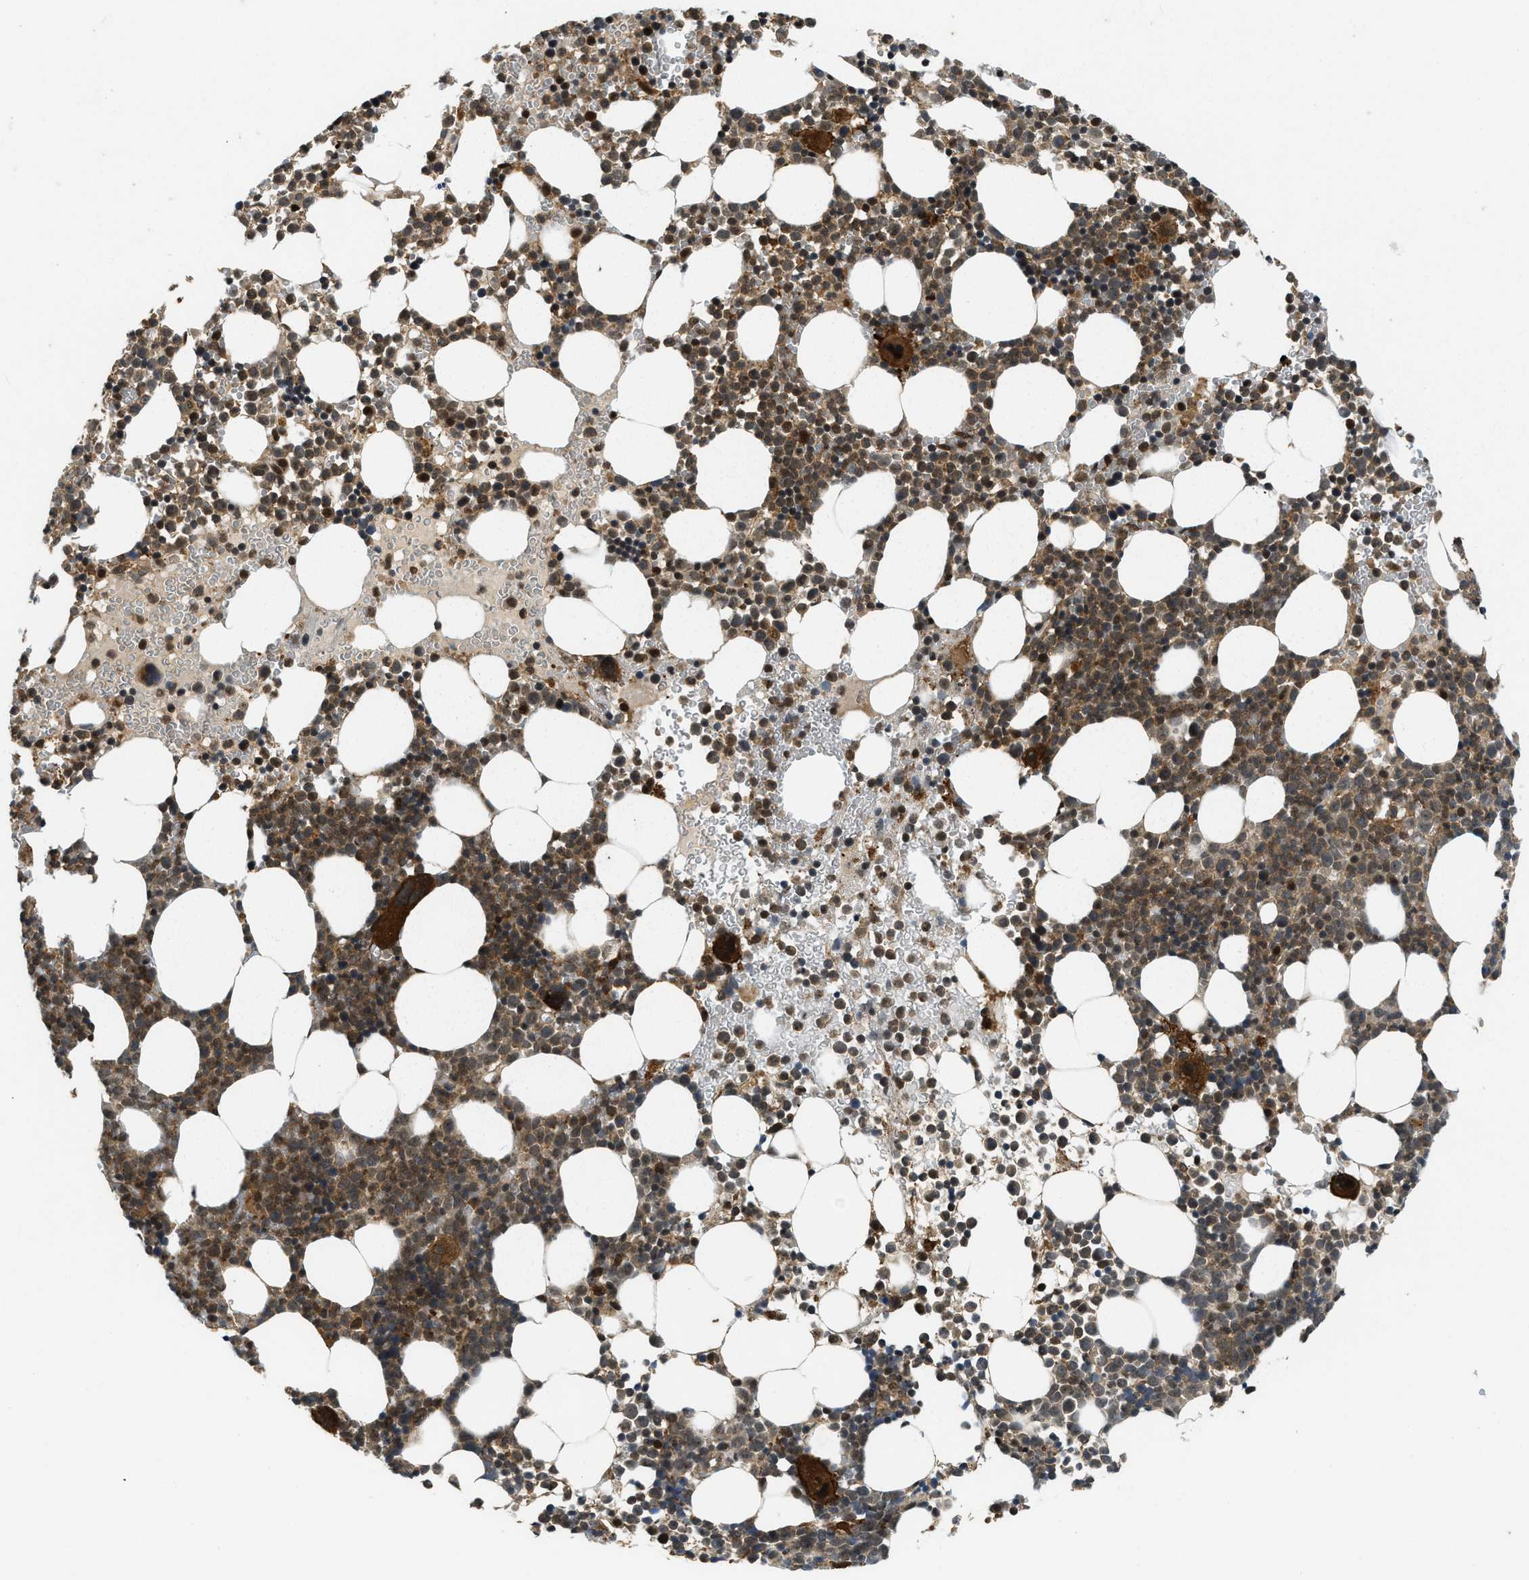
{"staining": {"intensity": "strong", "quantity": "25%-75%", "location": "cytoplasmic/membranous,nuclear"}, "tissue": "bone marrow", "cell_type": "Hematopoietic cells", "image_type": "normal", "snomed": [{"axis": "morphology", "description": "Normal tissue, NOS"}, {"axis": "morphology", "description": "Inflammation, NOS"}, {"axis": "topography", "description": "Bone marrow"}], "caption": "Human bone marrow stained for a protein (brown) reveals strong cytoplasmic/membranous,nuclear positive positivity in approximately 25%-75% of hematopoietic cells.", "gene": "DNAJC28", "patient": {"sex": "female", "age": 67}}